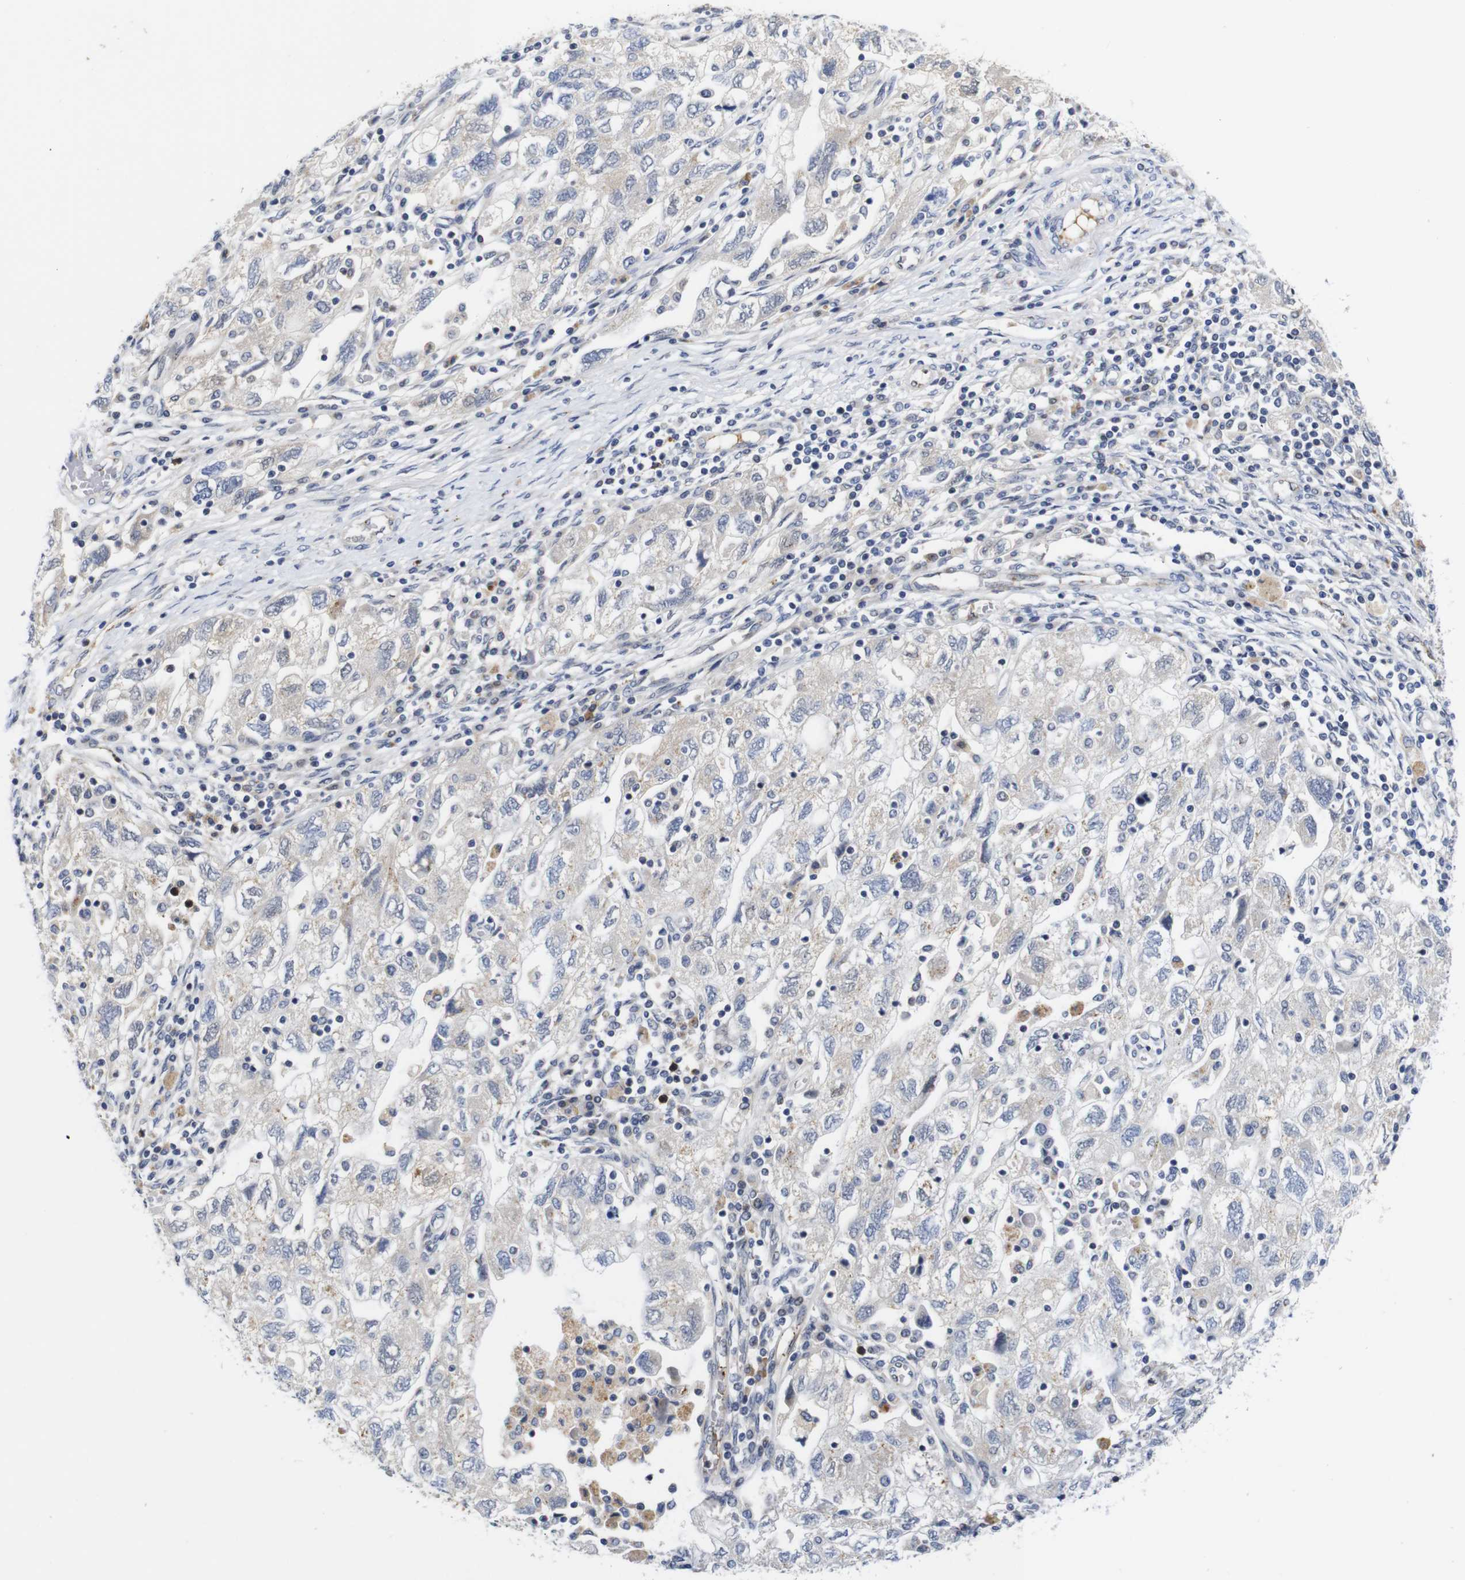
{"staining": {"intensity": "negative", "quantity": "none", "location": "none"}, "tissue": "ovarian cancer", "cell_type": "Tumor cells", "image_type": "cancer", "snomed": [{"axis": "morphology", "description": "Carcinoma, NOS"}, {"axis": "morphology", "description": "Cystadenocarcinoma, serous, NOS"}, {"axis": "topography", "description": "Ovary"}], "caption": "IHC photomicrograph of ovarian cancer stained for a protein (brown), which shows no staining in tumor cells.", "gene": "FURIN", "patient": {"sex": "female", "age": 69}}